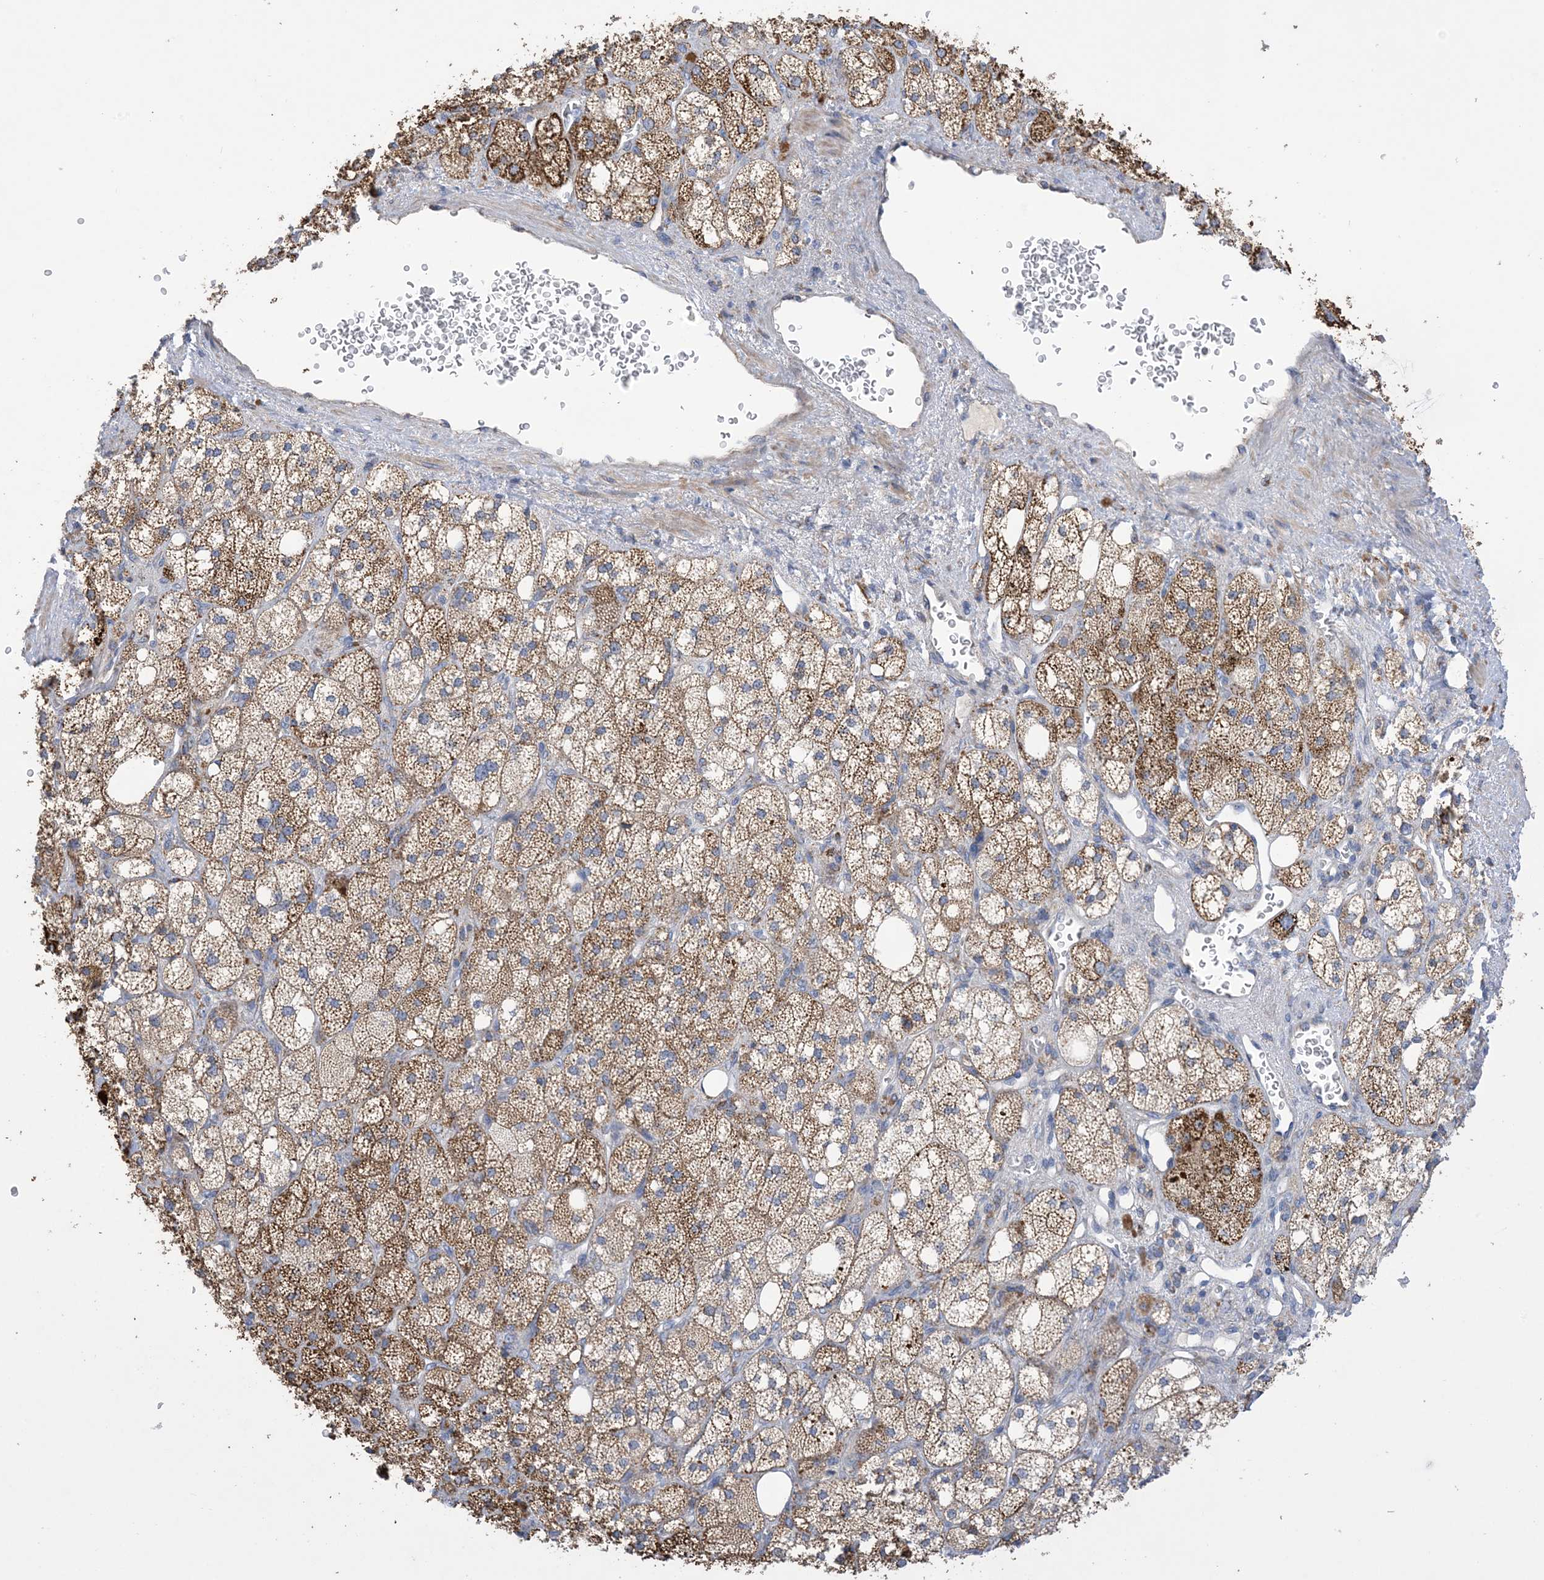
{"staining": {"intensity": "strong", "quantity": ">75%", "location": "cytoplasmic/membranous"}, "tissue": "adrenal gland", "cell_type": "Glandular cells", "image_type": "normal", "snomed": [{"axis": "morphology", "description": "Normal tissue, NOS"}, {"axis": "topography", "description": "Adrenal gland"}], "caption": "This photomicrograph demonstrates immunohistochemistry staining of benign adrenal gland, with high strong cytoplasmic/membranous staining in about >75% of glandular cells.", "gene": "CLEC16A", "patient": {"sex": "male", "age": 61}}